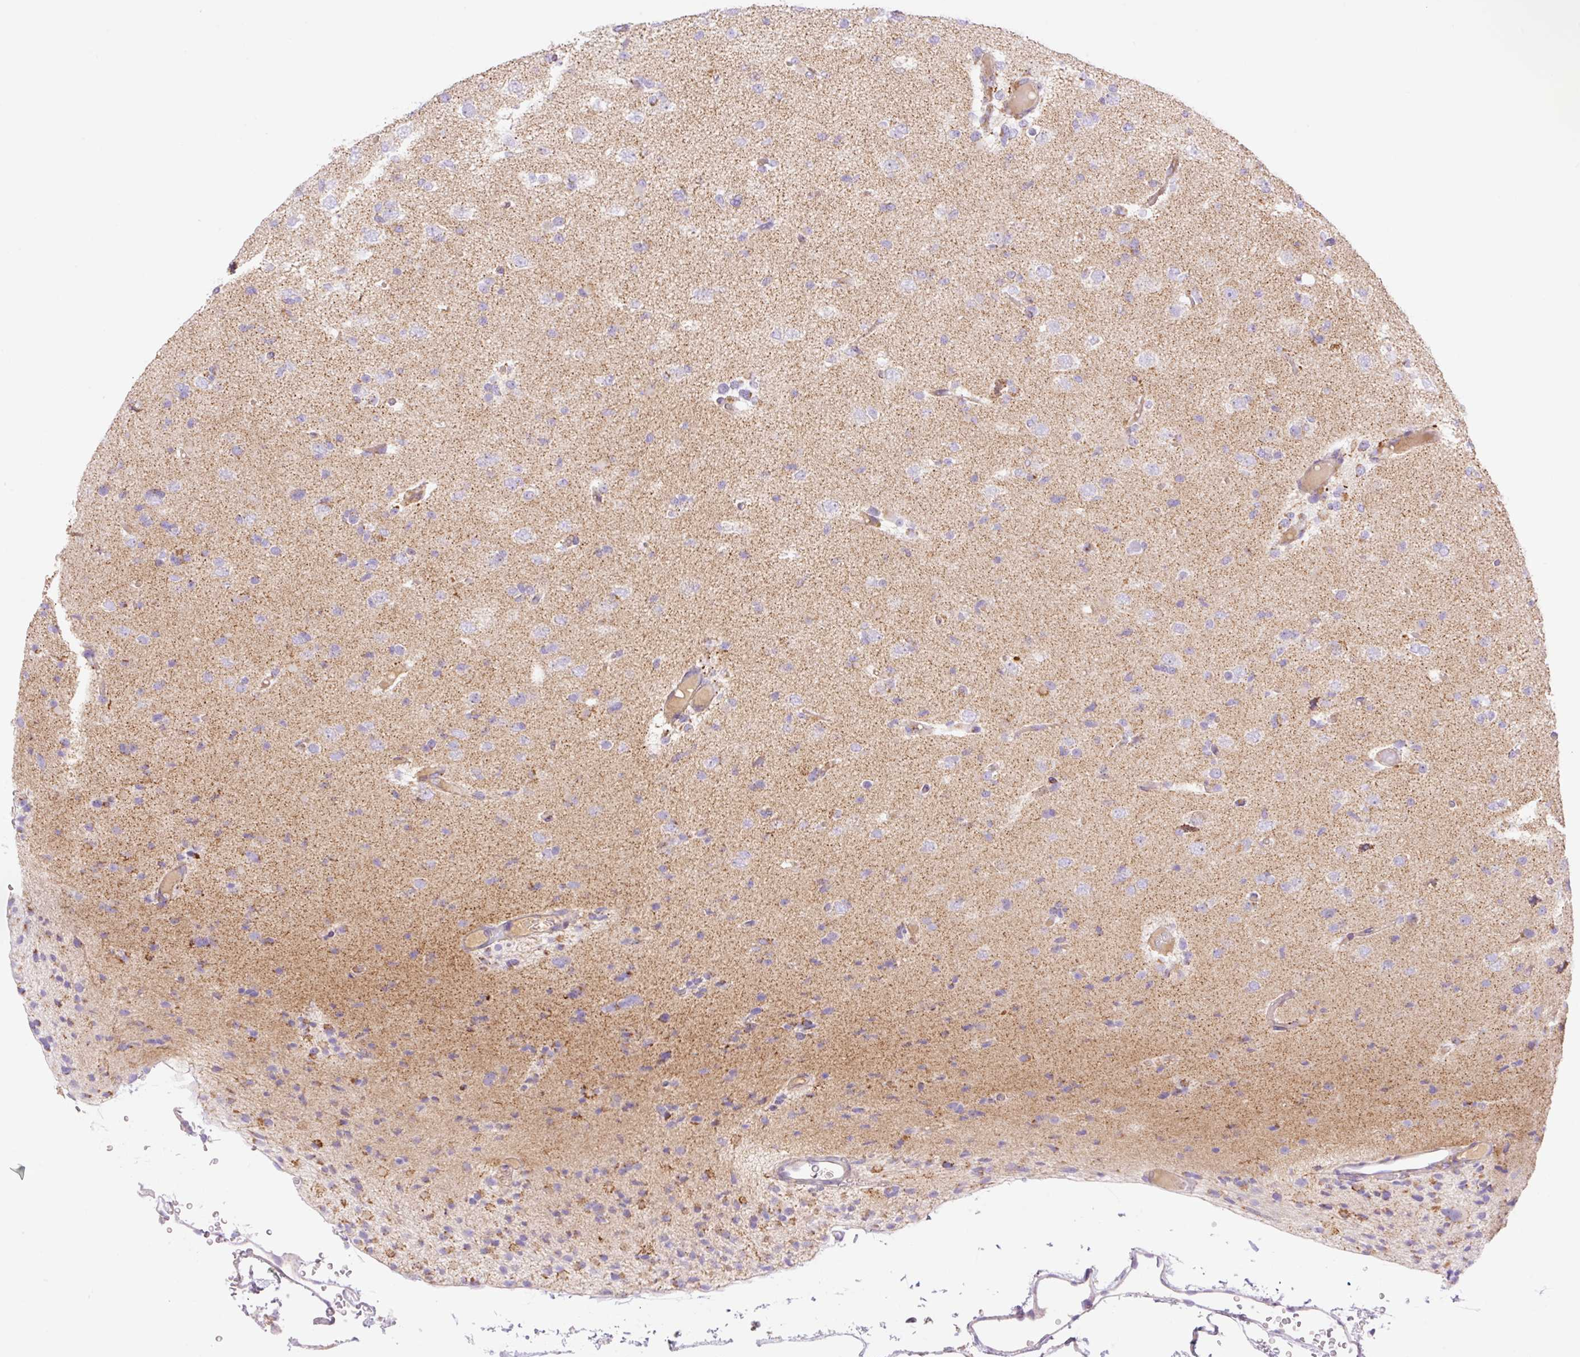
{"staining": {"intensity": "negative", "quantity": "none", "location": "none"}, "tissue": "glioma", "cell_type": "Tumor cells", "image_type": "cancer", "snomed": [{"axis": "morphology", "description": "Glioma, malignant, Low grade"}, {"axis": "topography", "description": "Brain"}], "caption": "Tumor cells show no significant protein expression in glioma.", "gene": "ETNK2", "patient": {"sex": "female", "age": 22}}